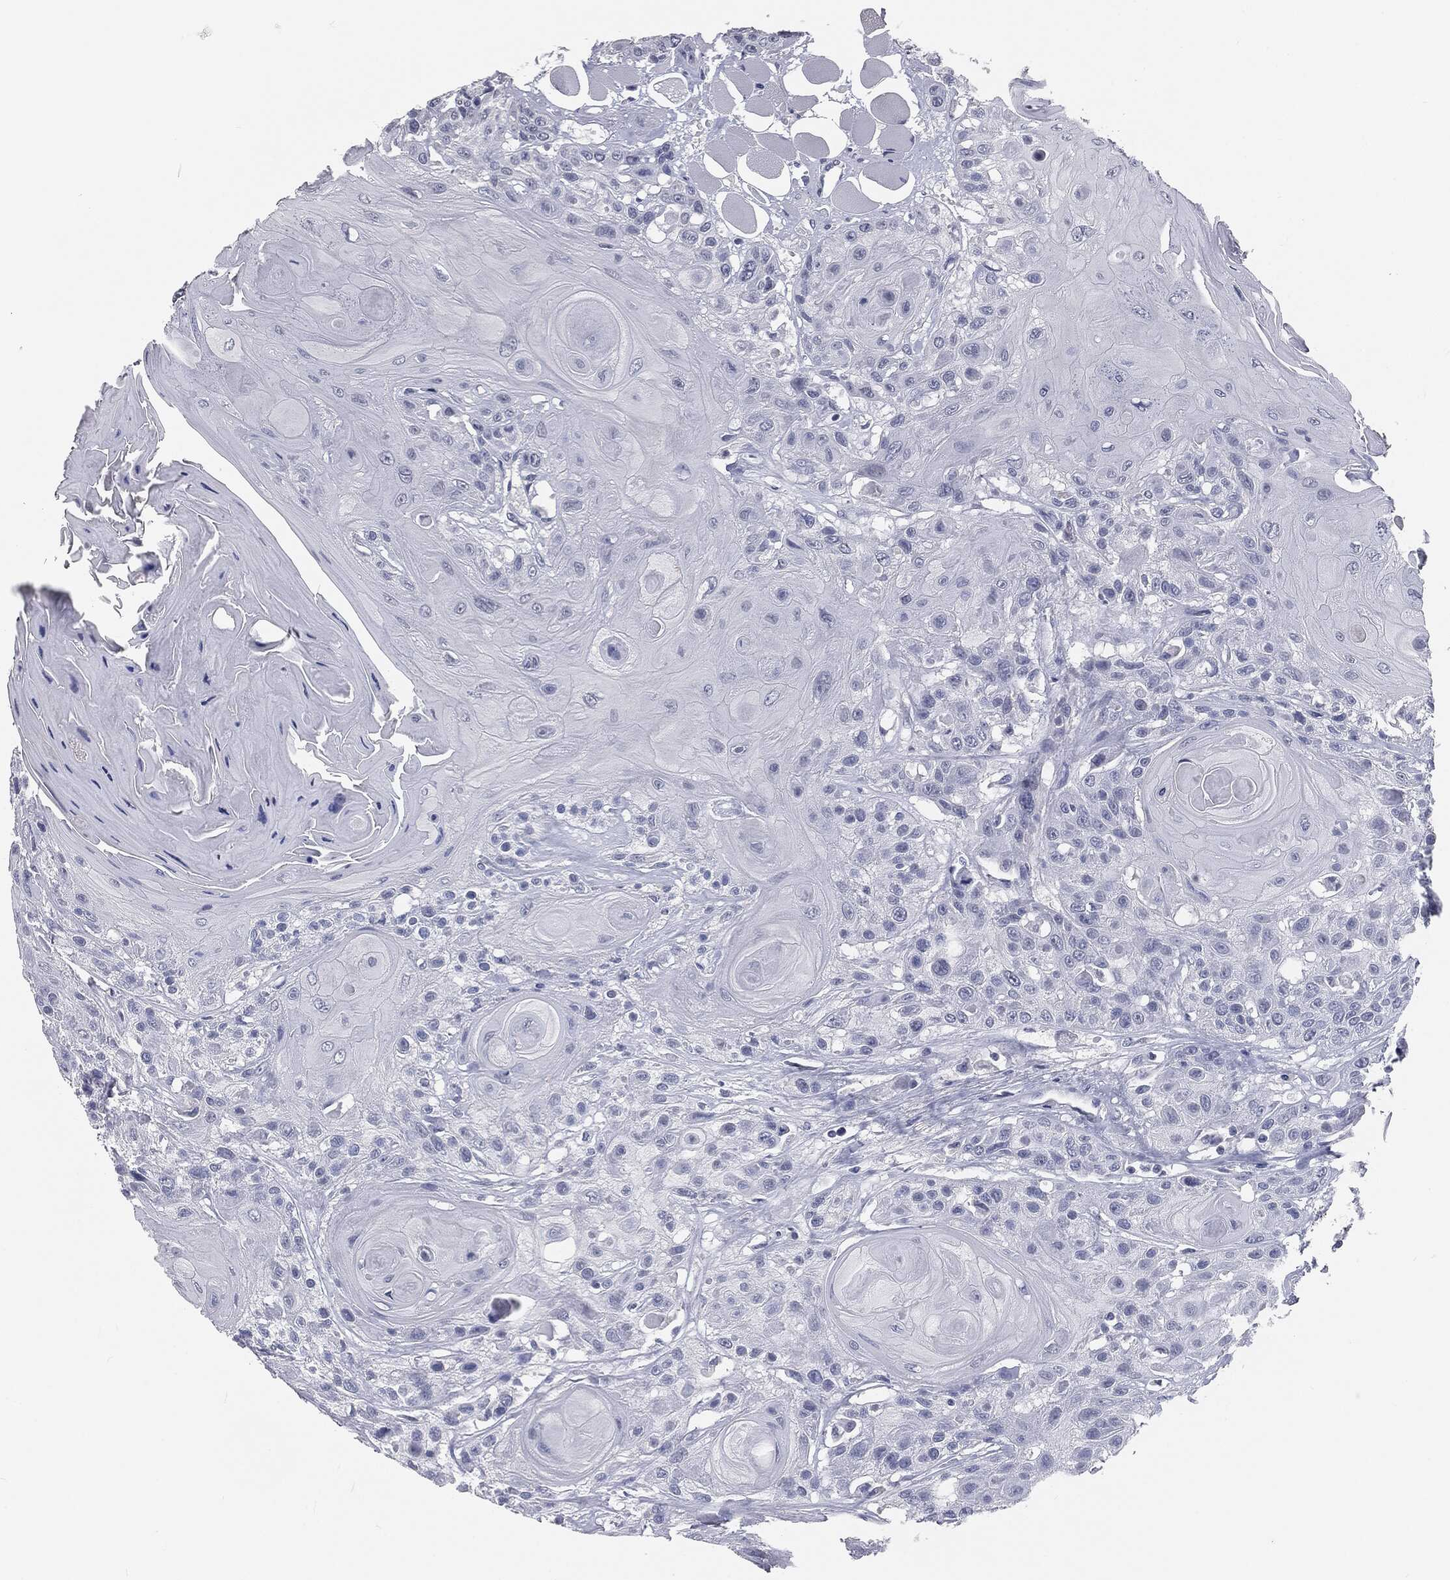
{"staining": {"intensity": "negative", "quantity": "none", "location": "none"}, "tissue": "head and neck cancer", "cell_type": "Tumor cells", "image_type": "cancer", "snomed": [{"axis": "morphology", "description": "Squamous cell carcinoma, NOS"}, {"axis": "topography", "description": "Head-Neck"}], "caption": "Human head and neck squamous cell carcinoma stained for a protein using immunohistochemistry (IHC) shows no expression in tumor cells.", "gene": "PRAME", "patient": {"sex": "female", "age": 59}}